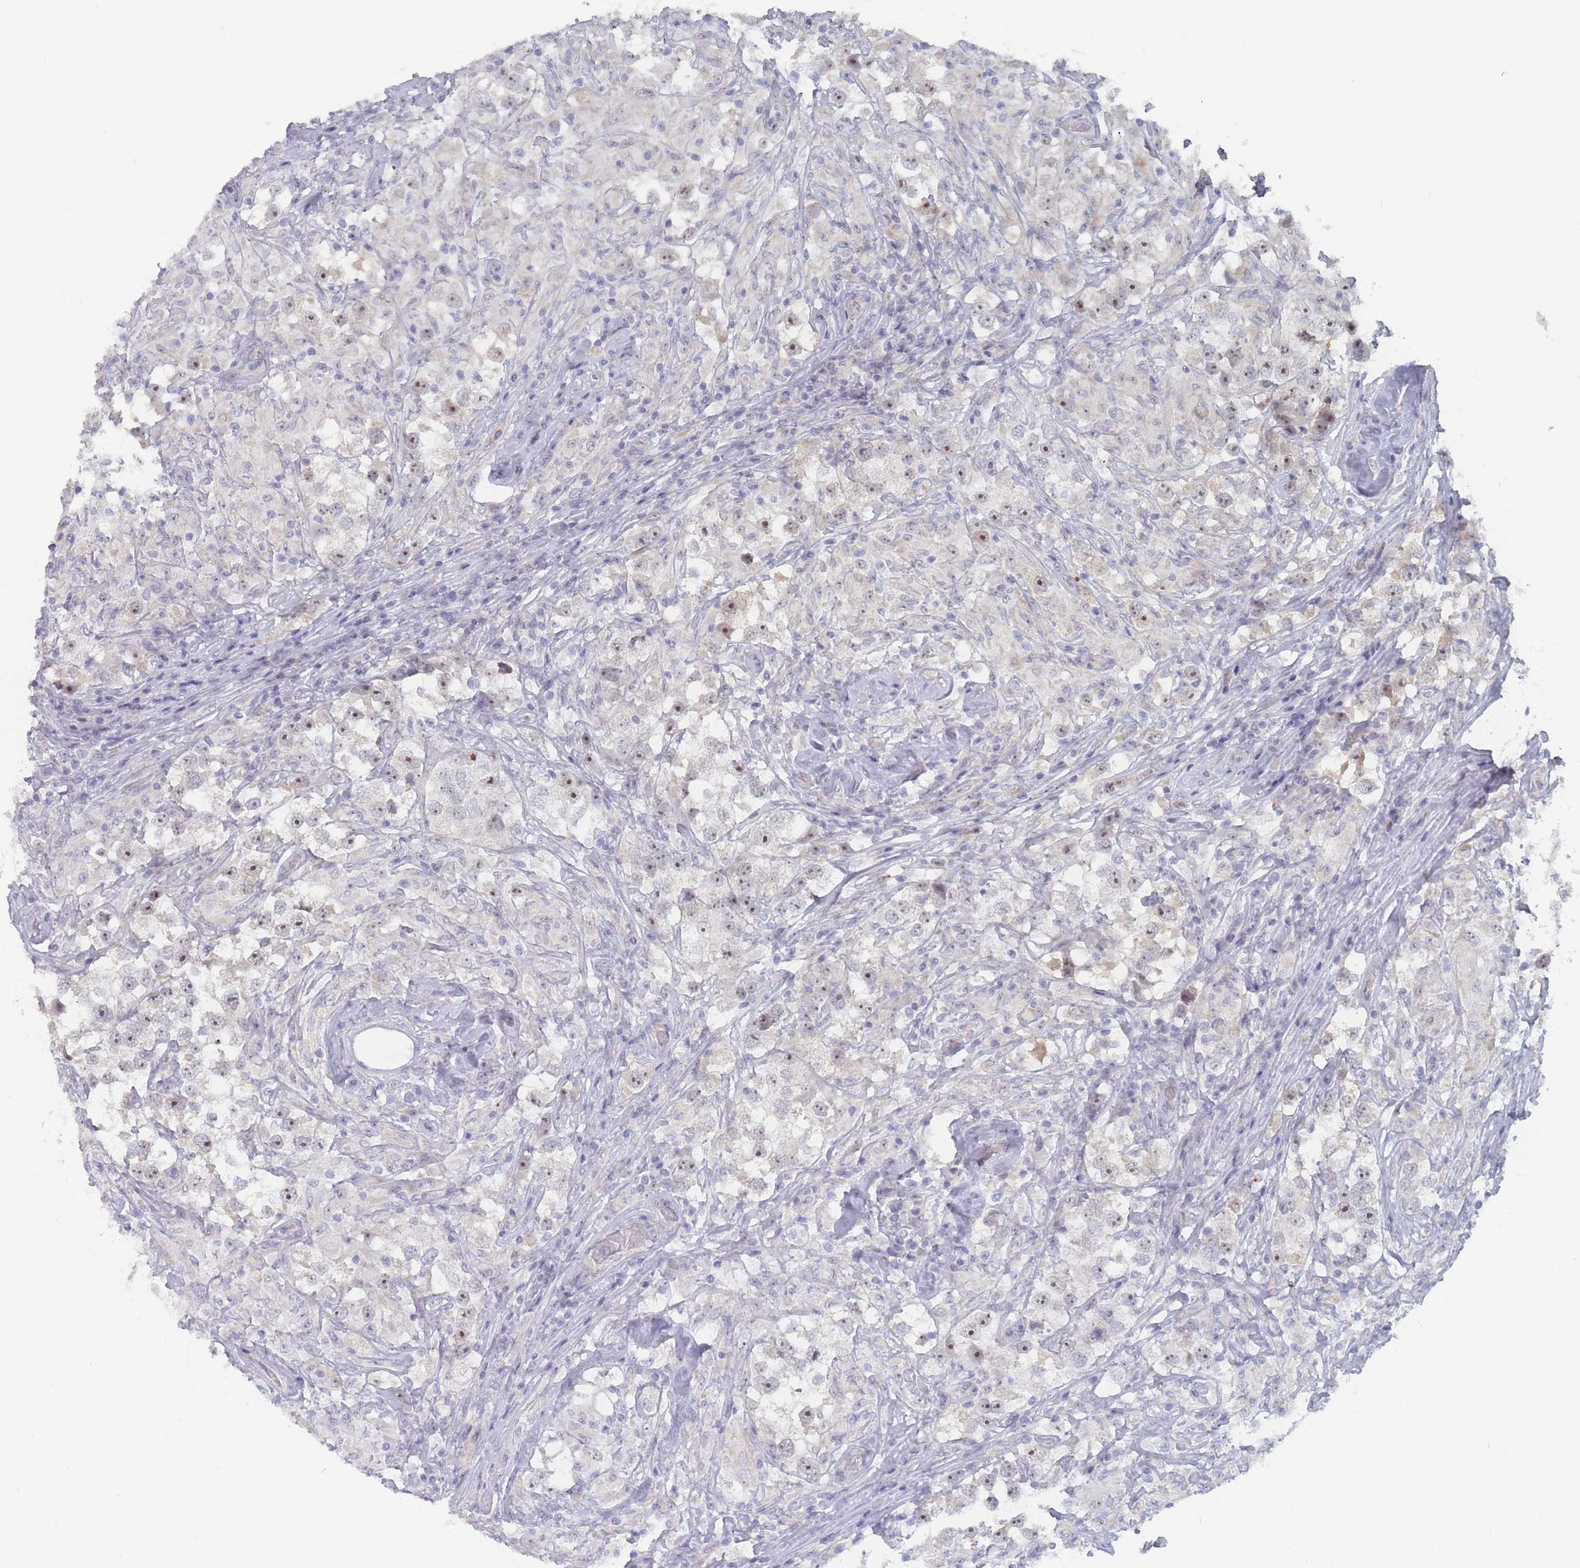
{"staining": {"intensity": "moderate", "quantity": "<25%", "location": "nuclear"}, "tissue": "testis cancer", "cell_type": "Tumor cells", "image_type": "cancer", "snomed": [{"axis": "morphology", "description": "Seminoma, NOS"}, {"axis": "topography", "description": "Testis"}], "caption": "This photomicrograph displays immunohistochemistry staining of human testis cancer, with low moderate nuclear expression in approximately <25% of tumor cells.", "gene": "RNF8", "patient": {"sex": "male", "age": 46}}